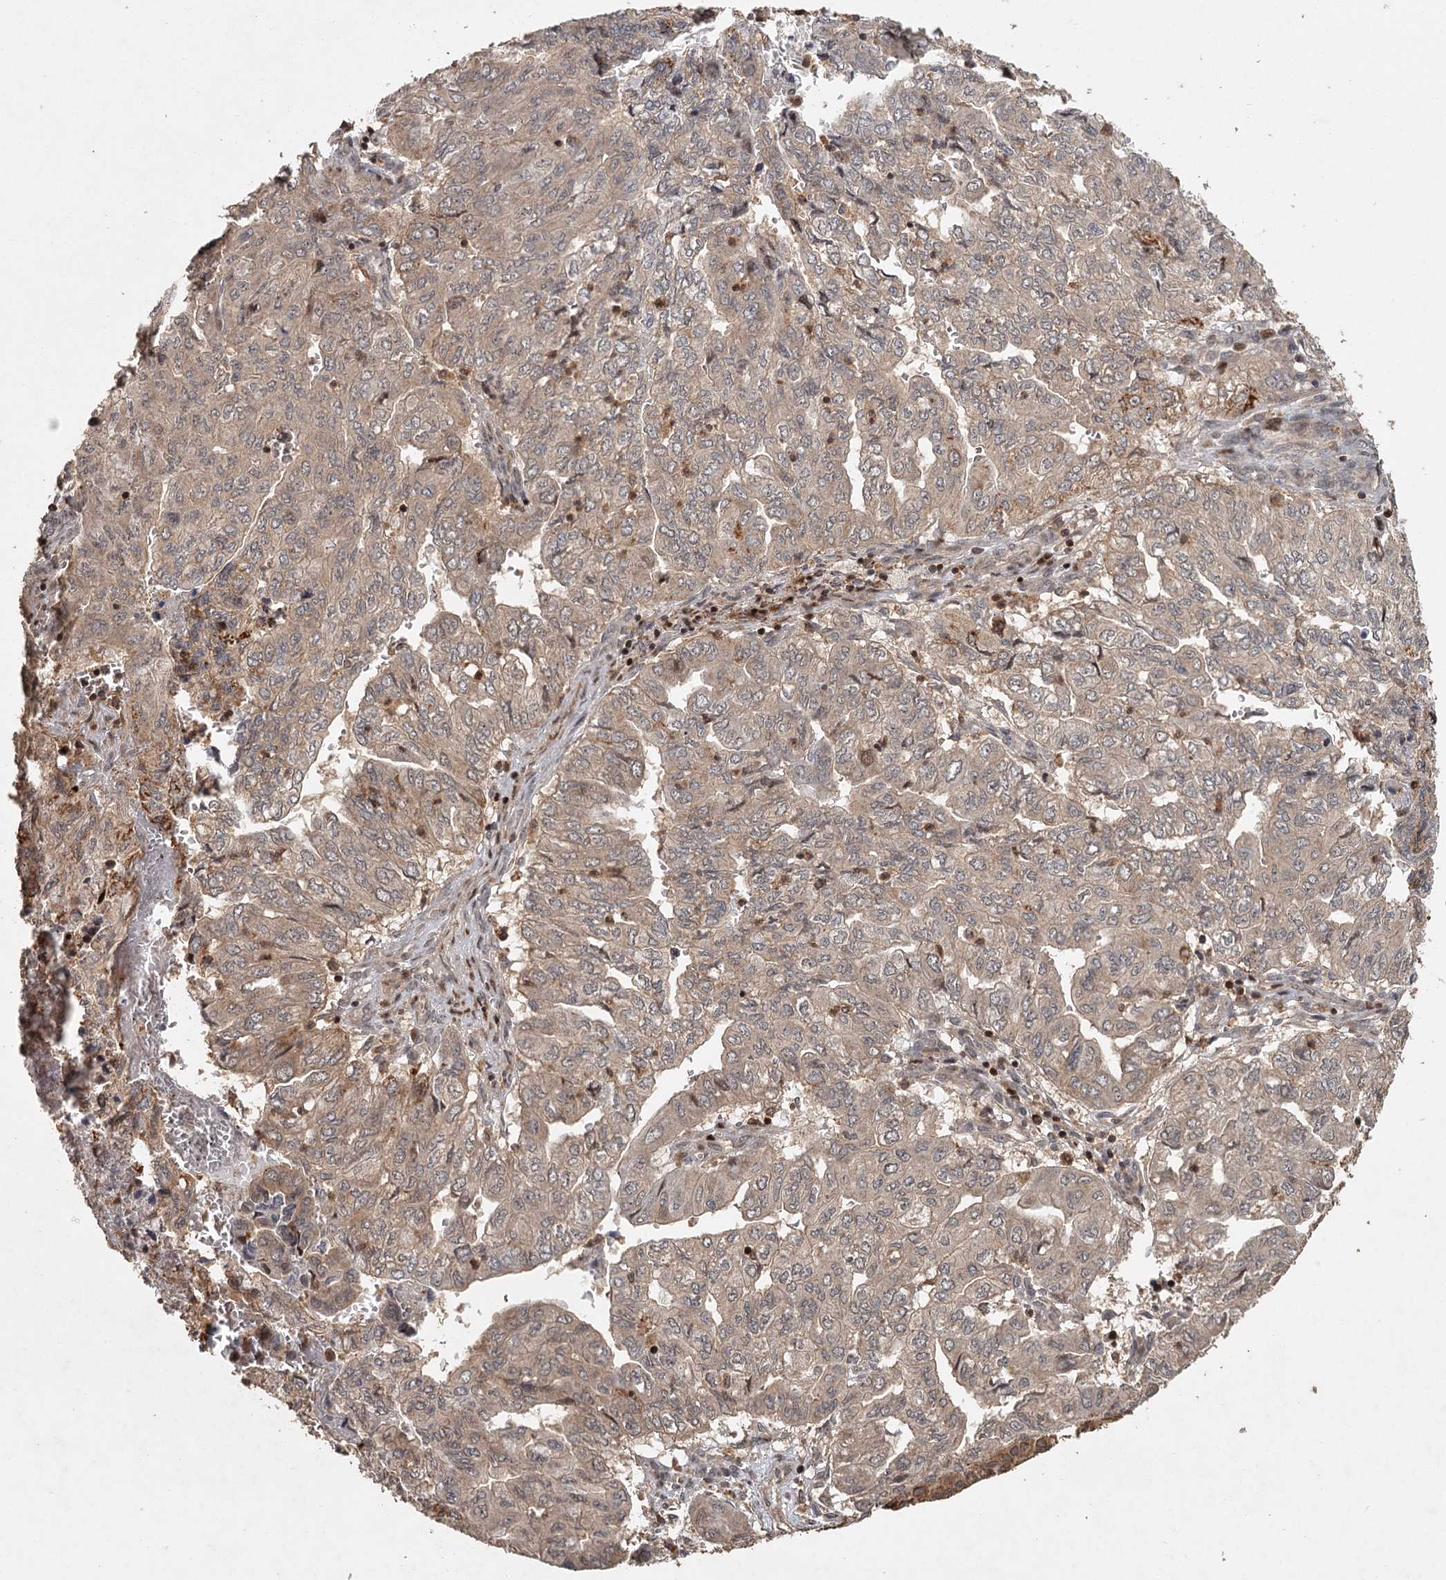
{"staining": {"intensity": "moderate", "quantity": "<25%", "location": "cytoplasmic/membranous"}, "tissue": "pancreatic cancer", "cell_type": "Tumor cells", "image_type": "cancer", "snomed": [{"axis": "morphology", "description": "Adenocarcinoma, NOS"}, {"axis": "topography", "description": "Pancreas"}], "caption": "Pancreatic cancer (adenocarcinoma) was stained to show a protein in brown. There is low levels of moderate cytoplasmic/membranous staining in approximately <25% of tumor cells. (Brightfield microscopy of DAB IHC at high magnification).", "gene": "FAXC", "patient": {"sex": "male", "age": 51}}